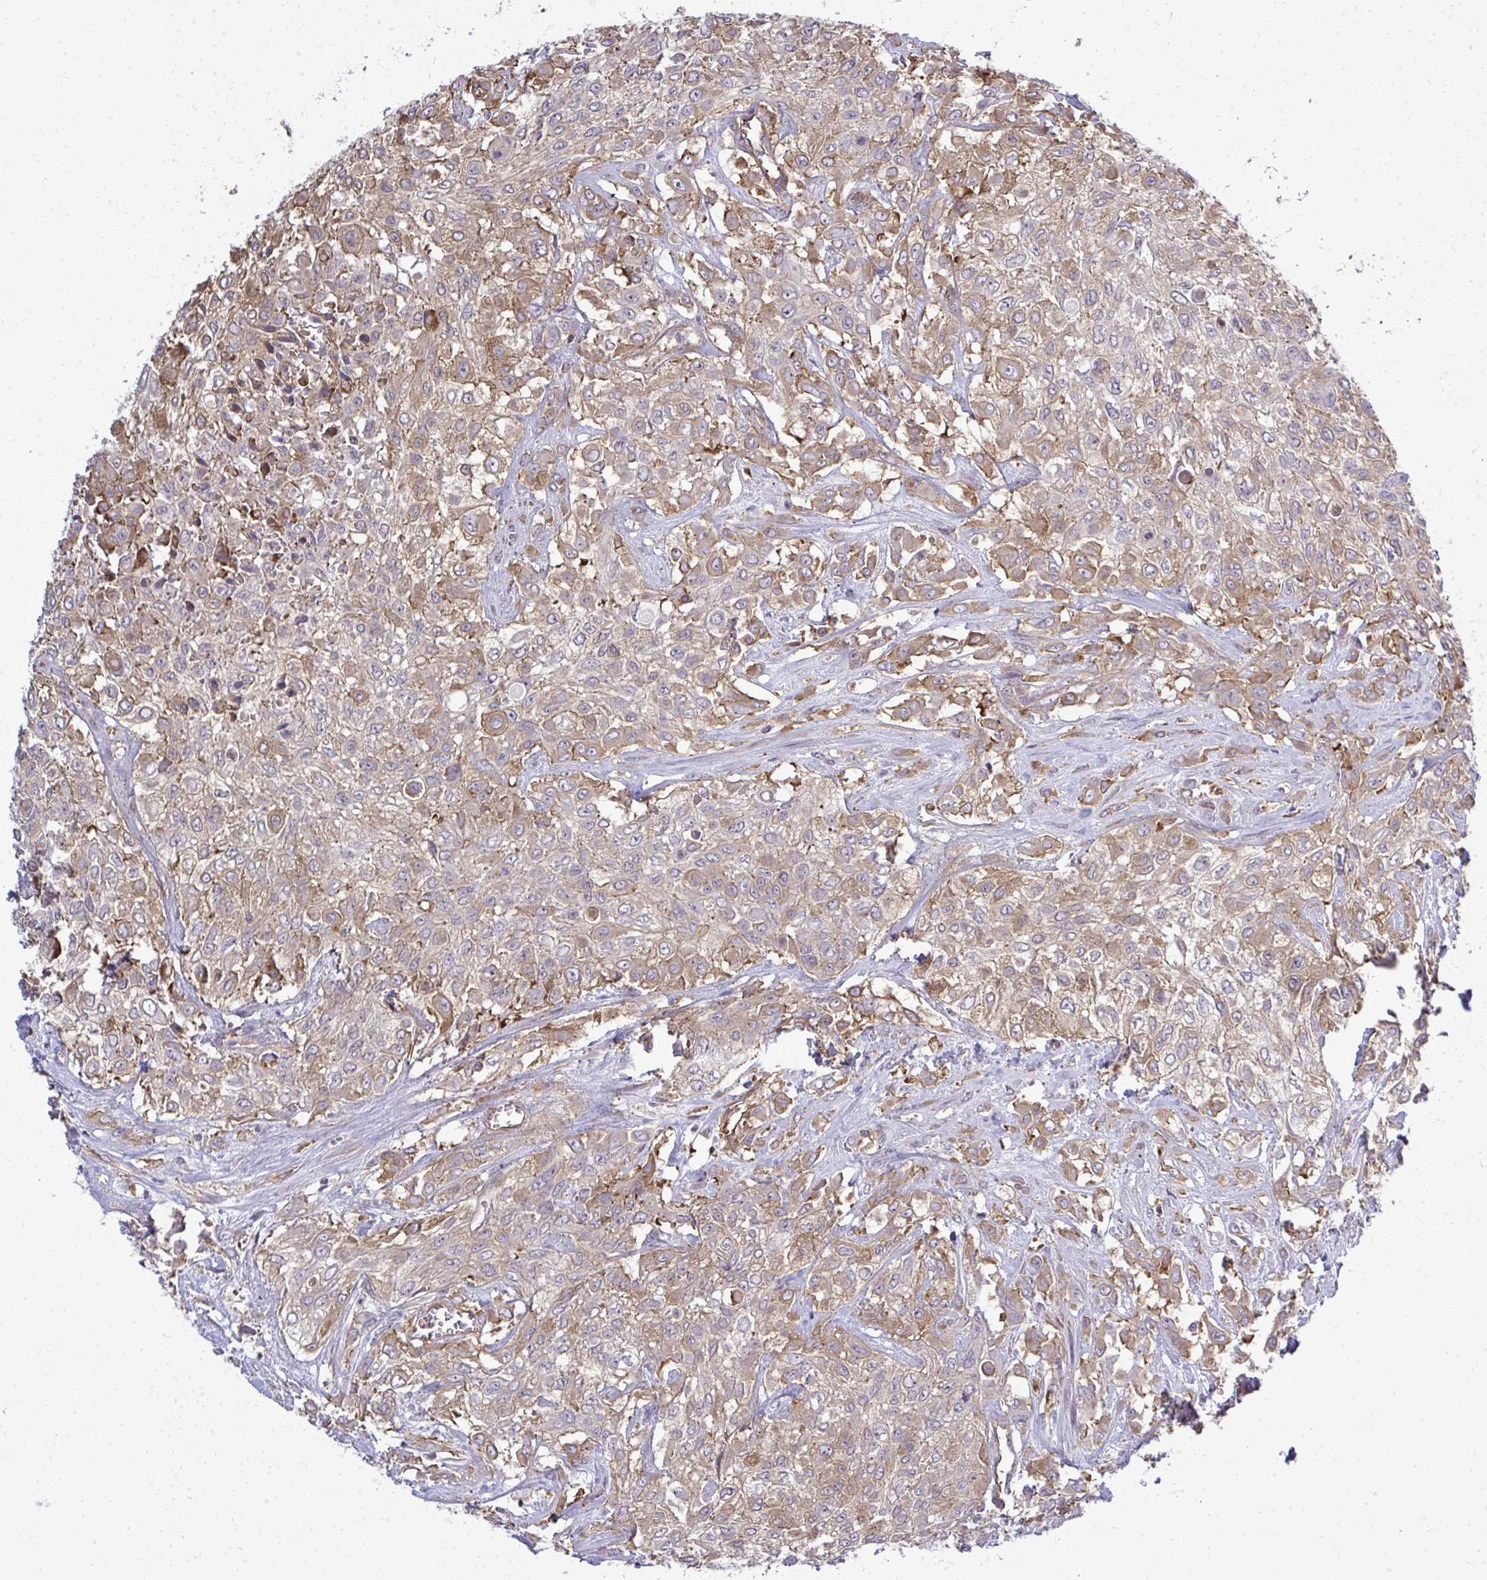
{"staining": {"intensity": "moderate", "quantity": "25%-75%", "location": "cytoplasmic/membranous"}, "tissue": "urothelial cancer", "cell_type": "Tumor cells", "image_type": "cancer", "snomed": [{"axis": "morphology", "description": "Urothelial carcinoma, High grade"}, {"axis": "topography", "description": "Urinary bladder"}], "caption": "The histopathology image displays immunohistochemical staining of urothelial cancer. There is moderate cytoplasmic/membranous positivity is present in about 25%-75% of tumor cells.", "gene": "FUT10", "patient": {"sex": "male", "age": 57}}